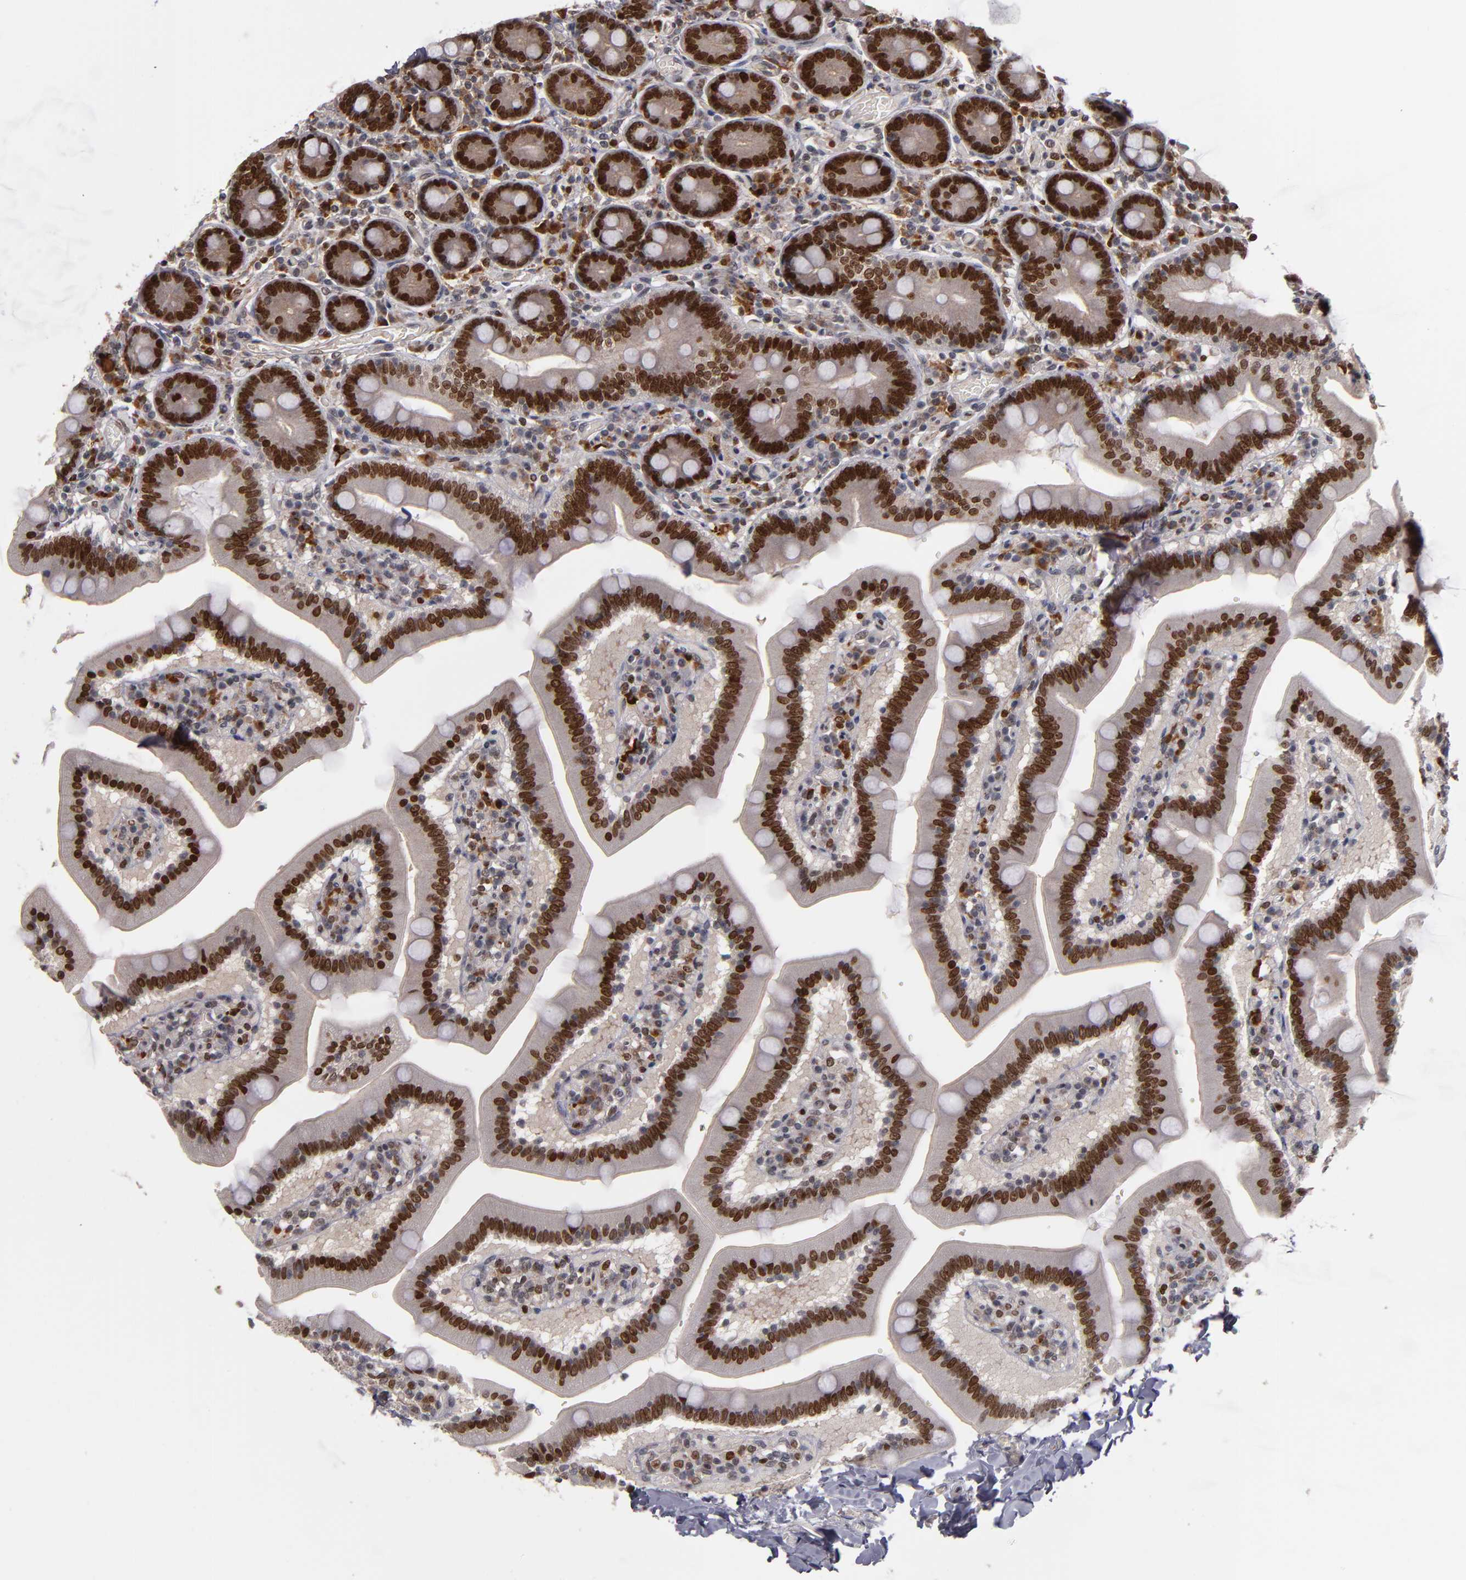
{"staining": {"intensity": "strong", "quantity": ">75%", "location": "nuclear"}, "tissue": "duodenum", "cell_type": "Glandular cells", "image_type": "normal", "snomed": [{"axis": "morphology", "description": "Normal tissue, NOS"}, {"axis": "topography", "description": "Duodenum"}], "caption": "IHC (DAB) staining of benign human duodenum displays strong nuclear protein staining in about >75% of glandular cells. The staining is performed using DAB brown chromogen to label protein expression. The nuclei are counter-stained blue using hematoxylin.", "gene": "KDM6A", "patient": {"sex": "male", "age": 66}}